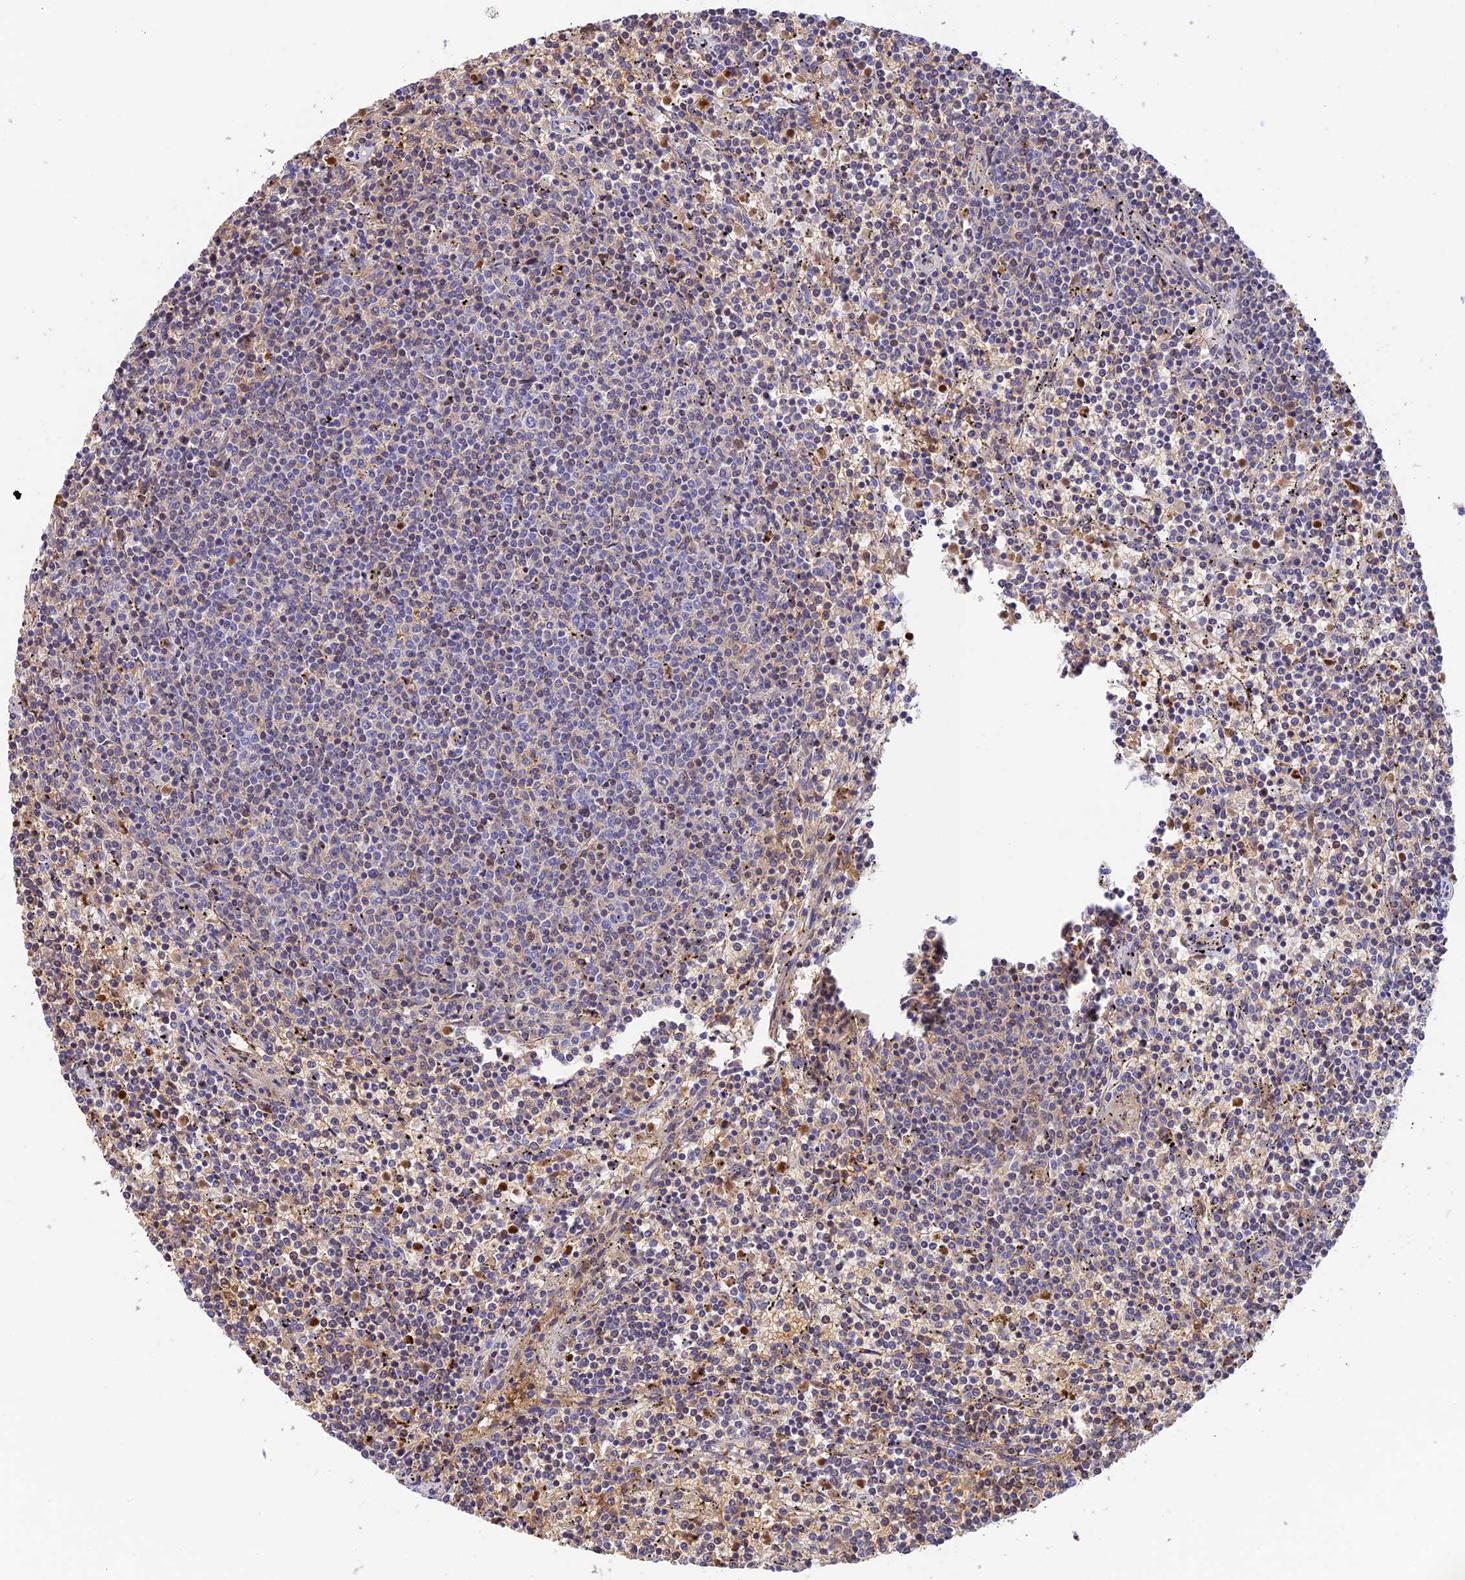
{"staining": {"intensity": "negative", "quantity": "none", "location": "none"}, "tissue": "lymphoma", "cell_type": "Tumor cells", "image_type": "cancer", "snomed": [{"axis": "morphology", "description": "Malignant lymphoma, non-Hodgkin's type, Low grade"}, {"axis": "topography", "description": "Spleen"}], "caption": "Immunohistochemical staining of human lymphoma demonstrates no significant expression in tumor cells.", "gene": "HDHD2", "patient": {"sex": "female", "age": 50}}